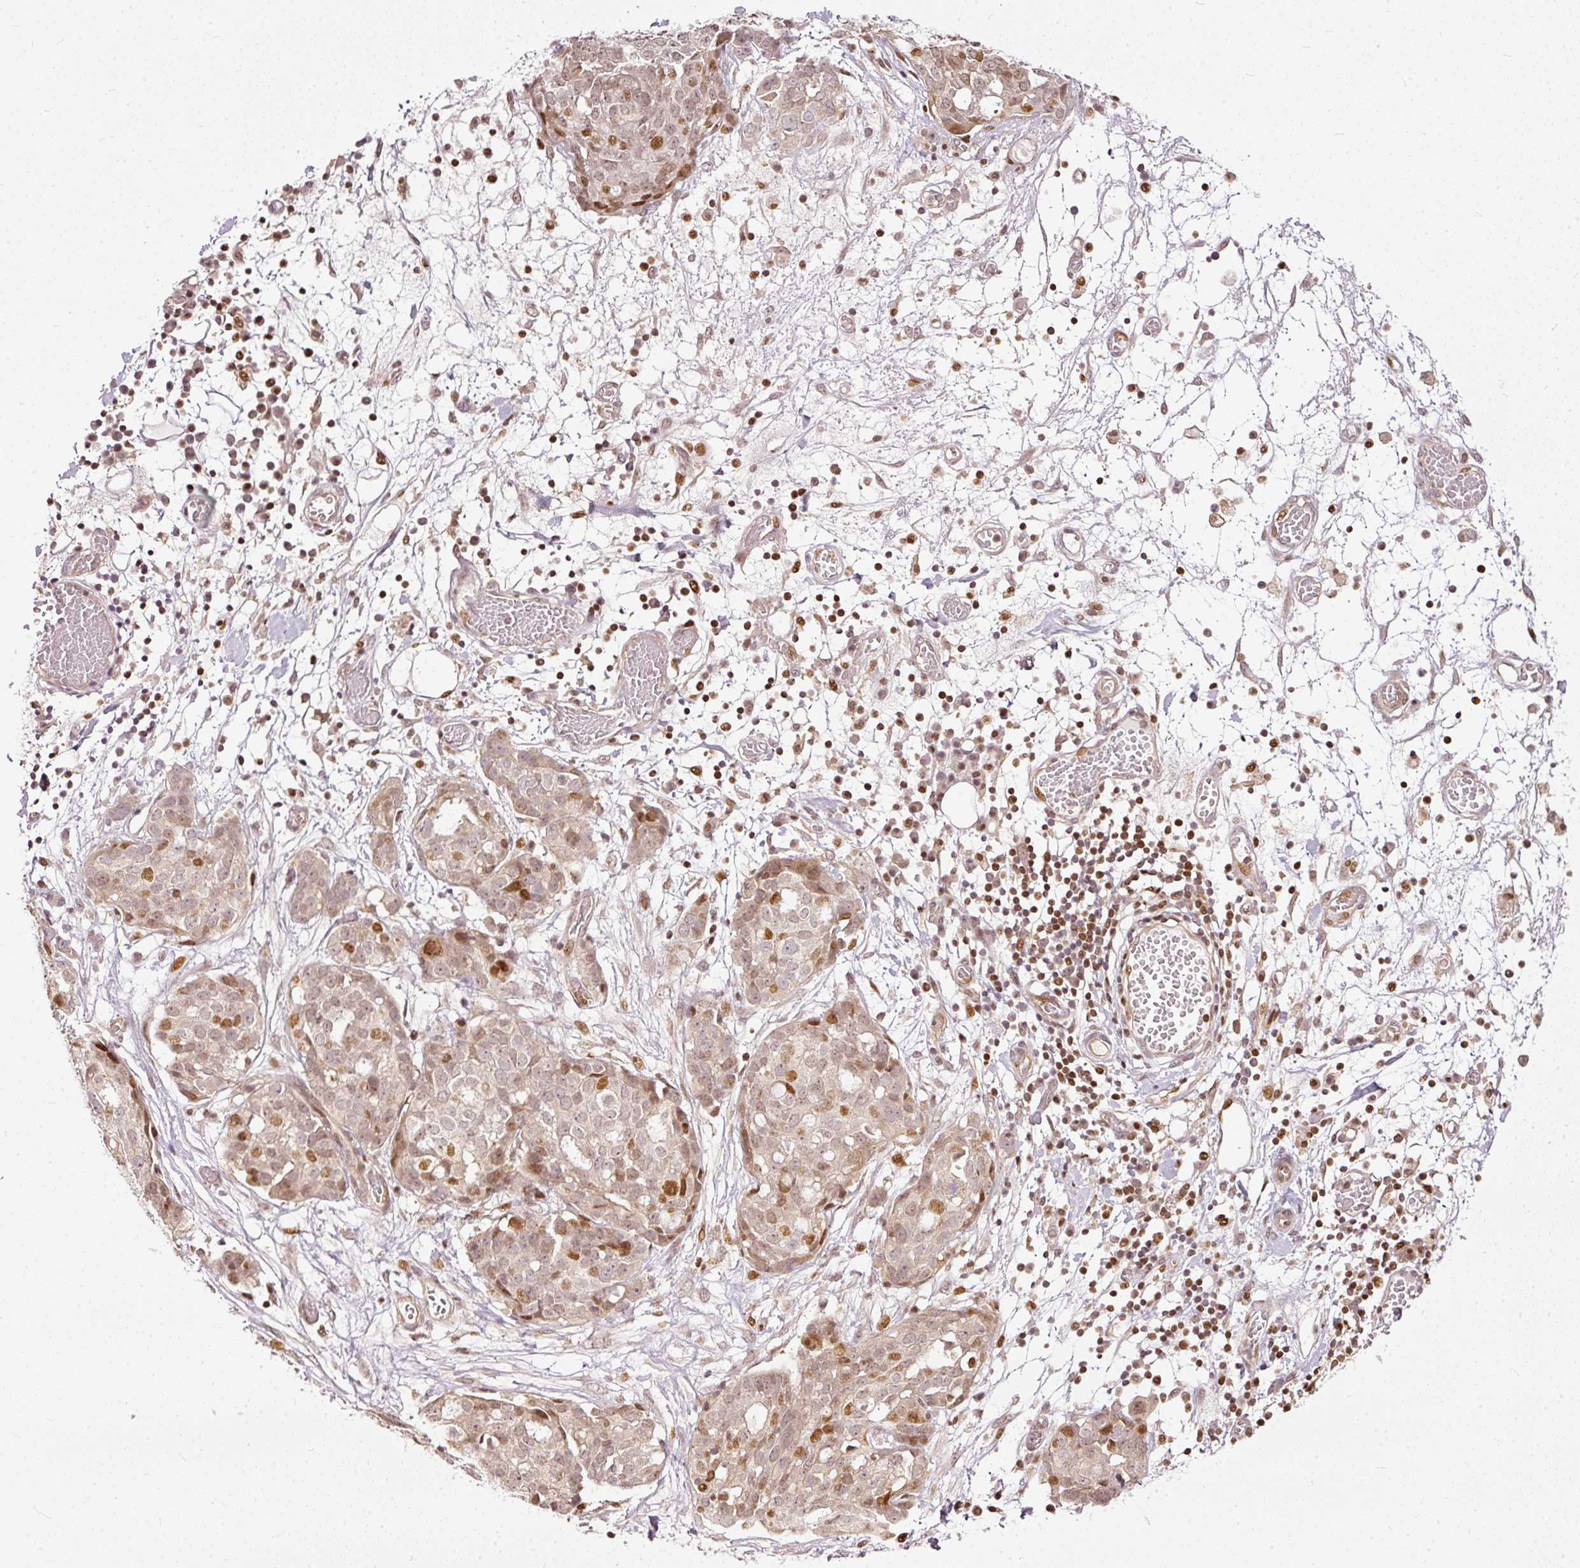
{"staining": {"intensity": "moderate", "quantity": "25%-75%", "location": "nuclear"}, "tissue": "ovarian cancer", "cell_type": "Tumor cells", "image_type": "cancer", "snomed": [{"axis": "morphology", "description": "Cystadenocarcinoma, serous, NOS"}, {"axis": "topography", "description": "Soft tissue"}, {"axis": "topography", "description": "Ovary"}], "caption": "Immunohistochemical staining of human serous cystadenocarcinoma (ovarian) reveals medium levels of moderate nuclear protein positivity in approximately 25%-75% of tumor cells.", "gene": "ZNF778", "patient": {"sex": "female", "age": 57}}